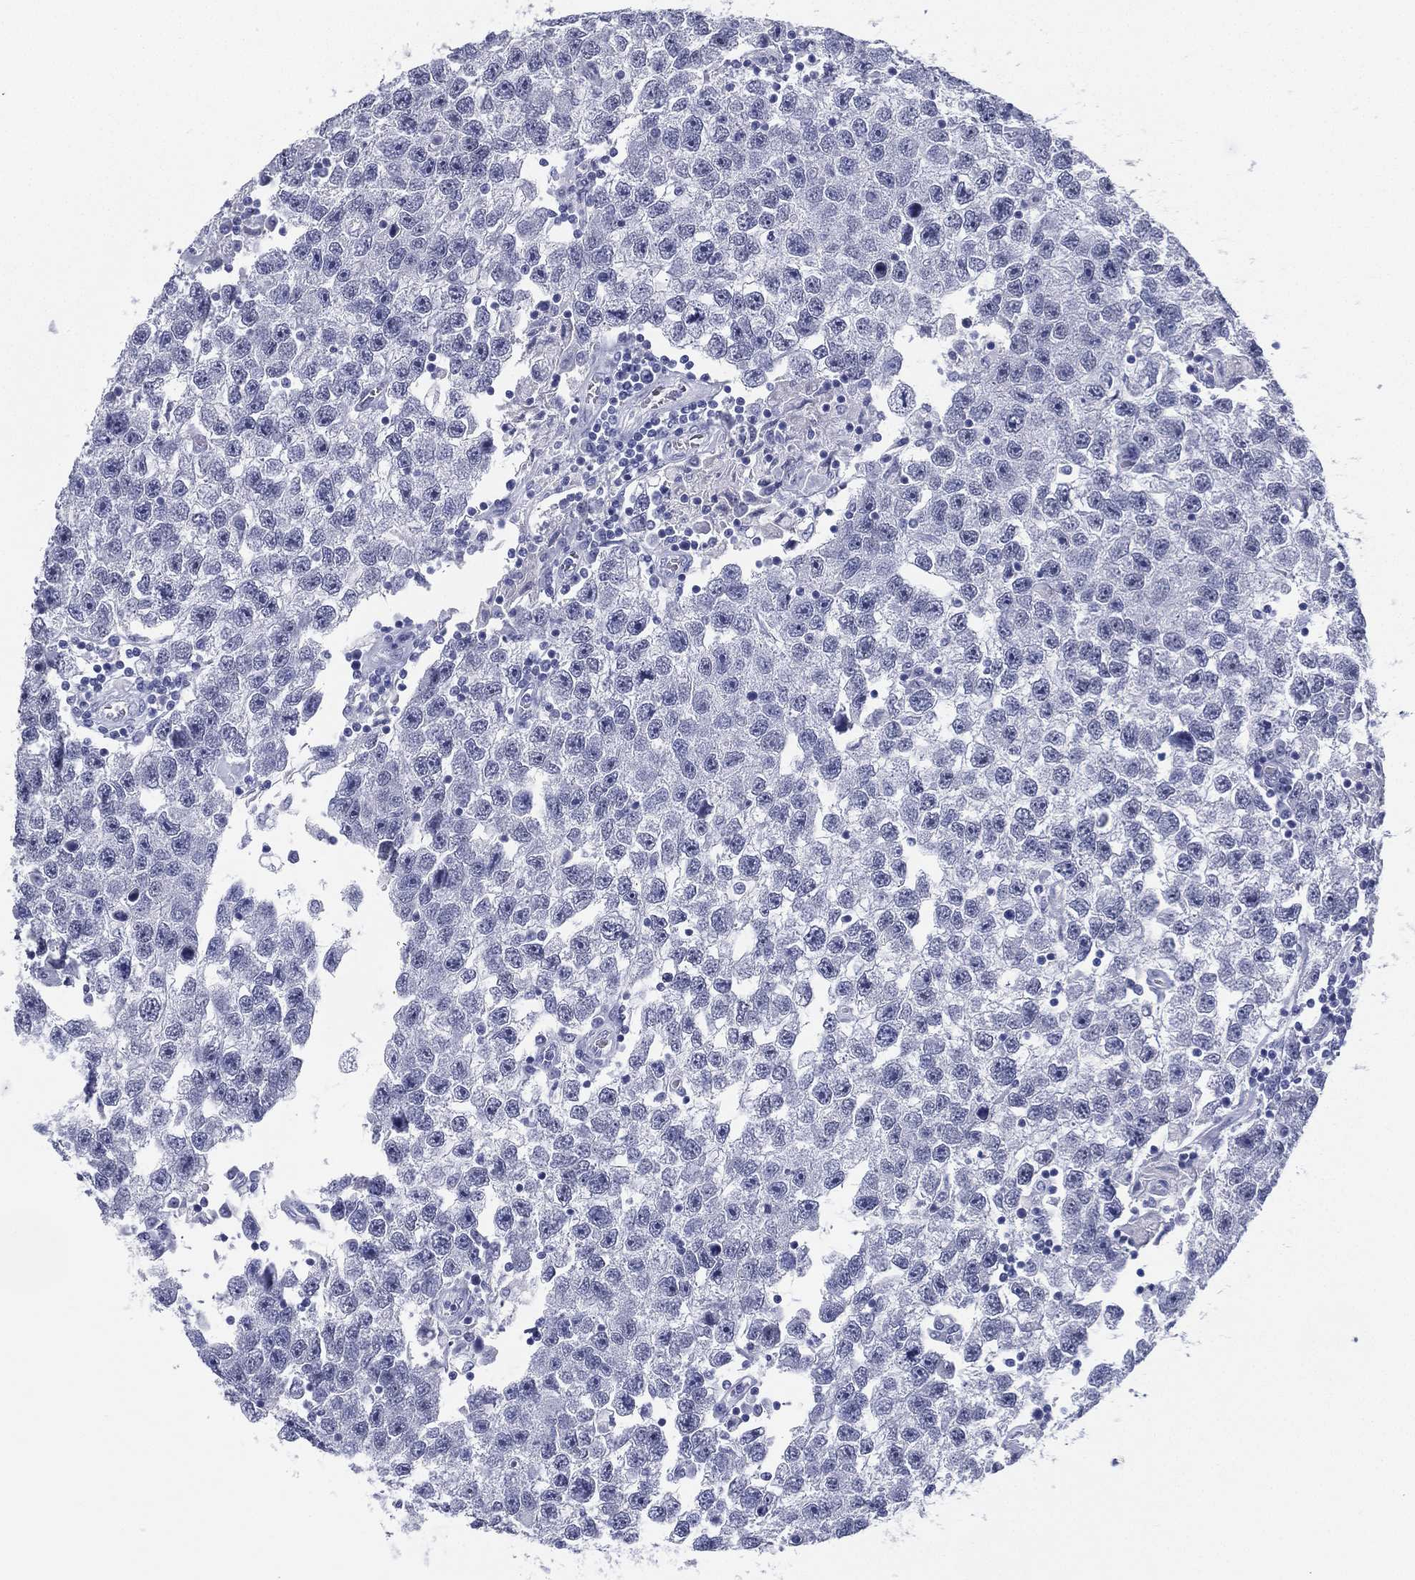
{"staining": {"intensity": "negative", "quantity": "none", "location": "none"}, "tissue": "testis cancer", "cell_type": "Tumor cells", "image_type": "cancer", "snomed": [{"axis": "morphology", "description": "Seminoma, NOS"}, {"axis": "topography", "description": "Testis"}], "caption": "Tumor cells are negative for brown protein staining in seminoma (testis).", "gene": "RSPH4A", "patient": {"sex": "male", "age": 26}}